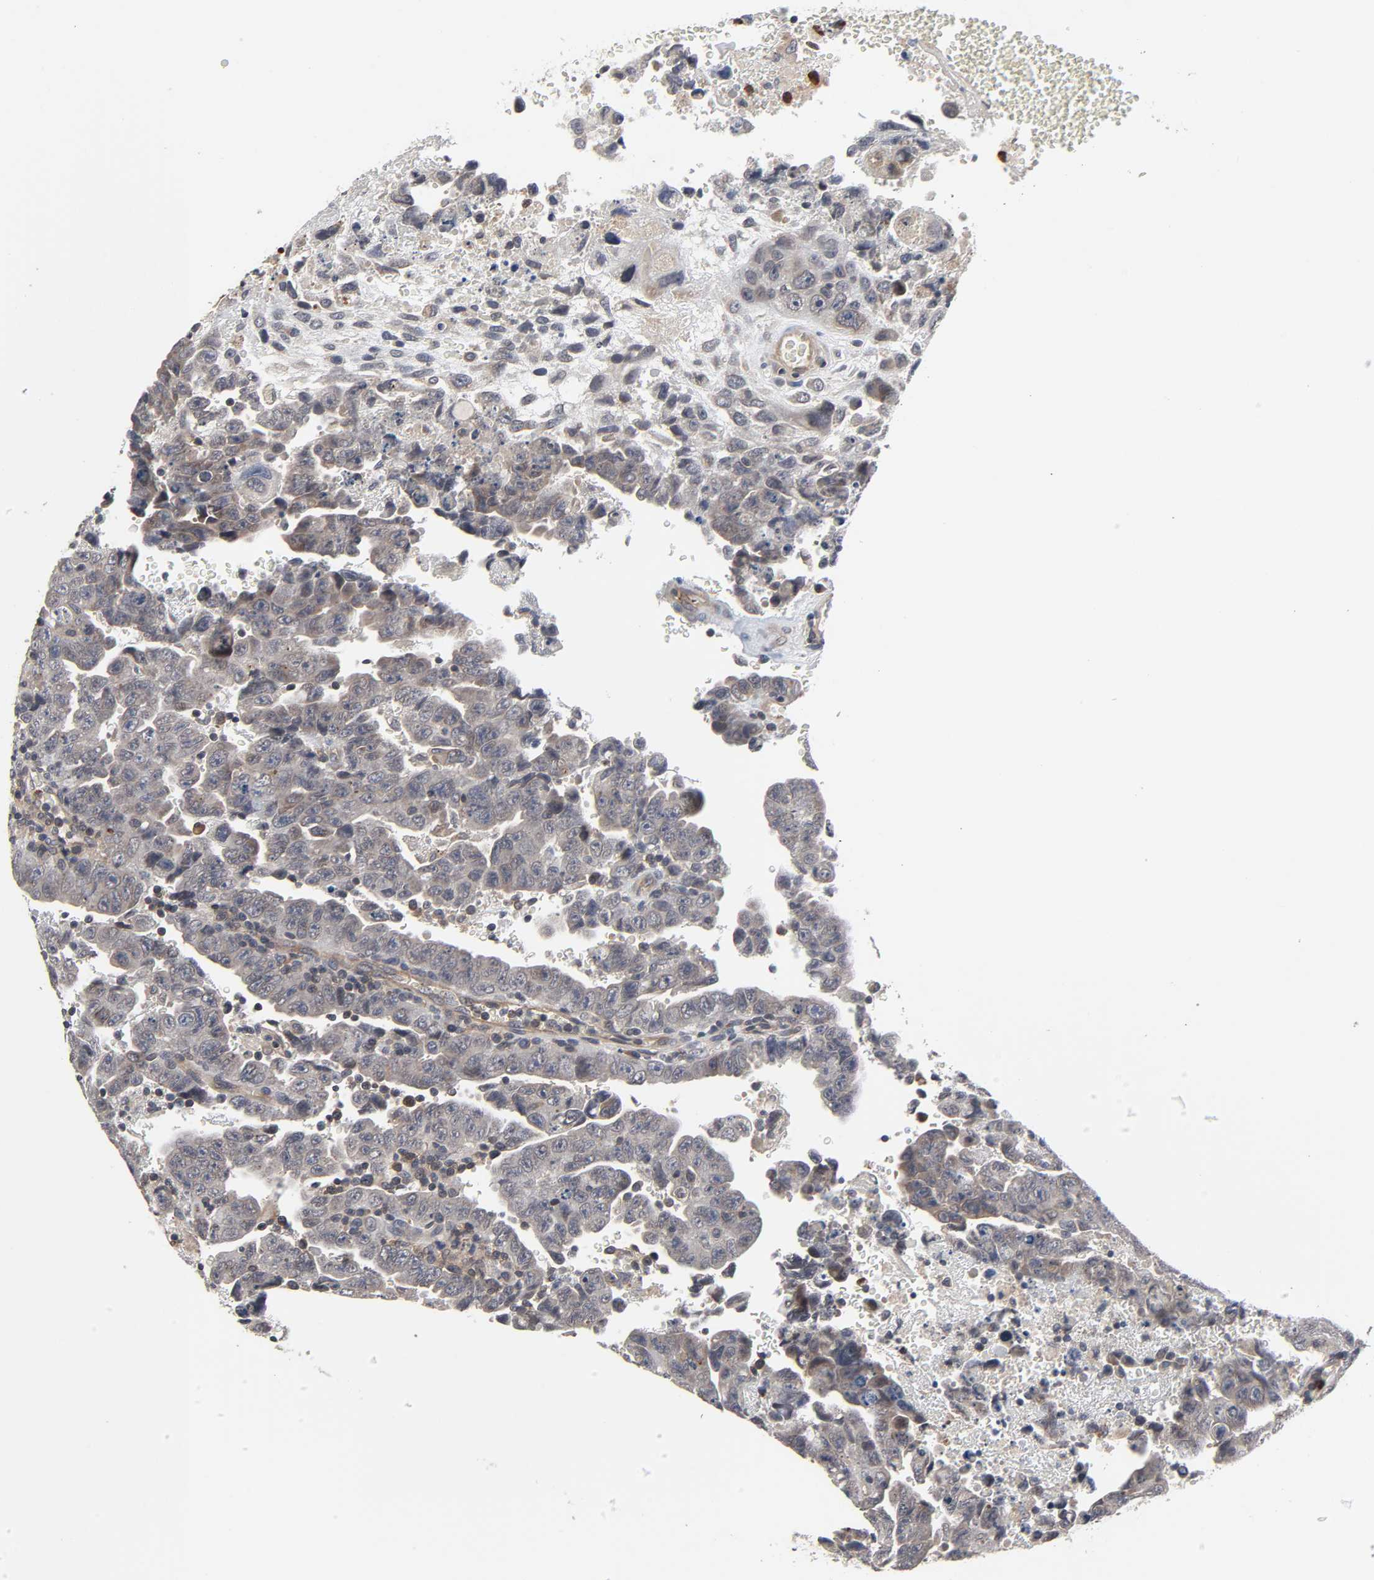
{"staining": {"intensity": "weak", "quantity": ">75%", "location": "cytoplasmic/membranous"}, "tissue": "testis cancer", "cell_type": "Tumor cells", "image_type": "cancer", "snomed": [{"axis": "morphology", "description": "Carcinoma, Embryonal, NOS"}, {"axis": "topography", "description": "Testis"}], "caption": "Approximately >75% of tumor cells in human testis cancer (embryonal carcinoma) exhibit weak cytoplasmic/membranous protein staining as visualized by brown immunohistochemical staining.", "gene": "CCDC175", "patient": {"sex": "male", "age": 28}}